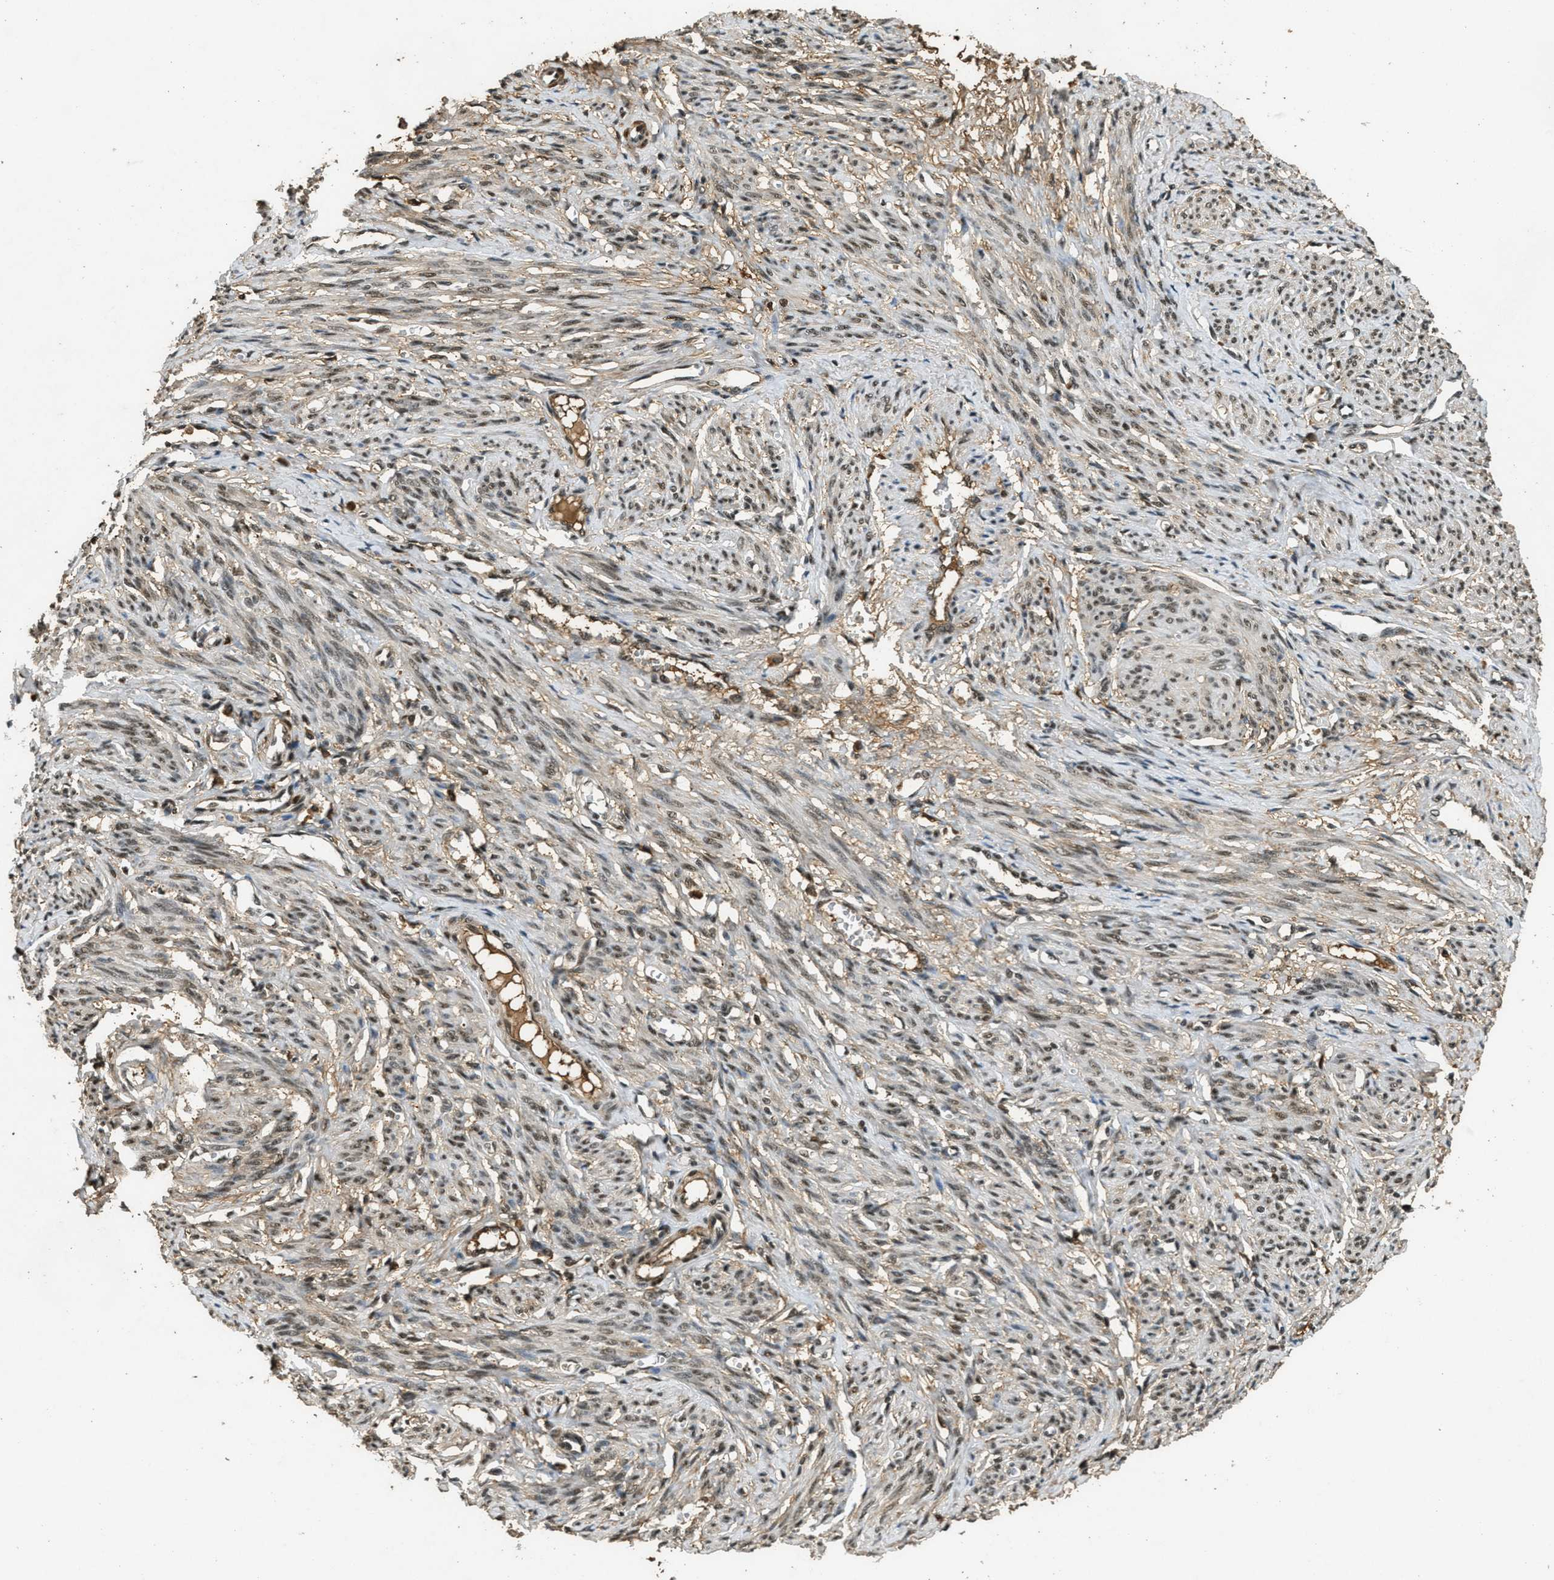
{"staining": {"intensity": "strong", "quantity": ">75%", "location": "nuclear"}, "tissue": "smooth muscle", "cell_type": "Smooth muscle cells", "image_type": "normal", "snomed": [{"axis": "morphology", "description": "Normal tissue, NOS"}, {"axis": "topography", "description": "Smooth muscle"}], "caption": "An immunohistochemistry (IHC) micrograph of benign tissue is shown. Protein staining in brown shows strong nuclear positivity in smooth muscle within smooth muscle cells.", "gene": "ZNF148", "patient": {"sex": "female", "age": 65}}